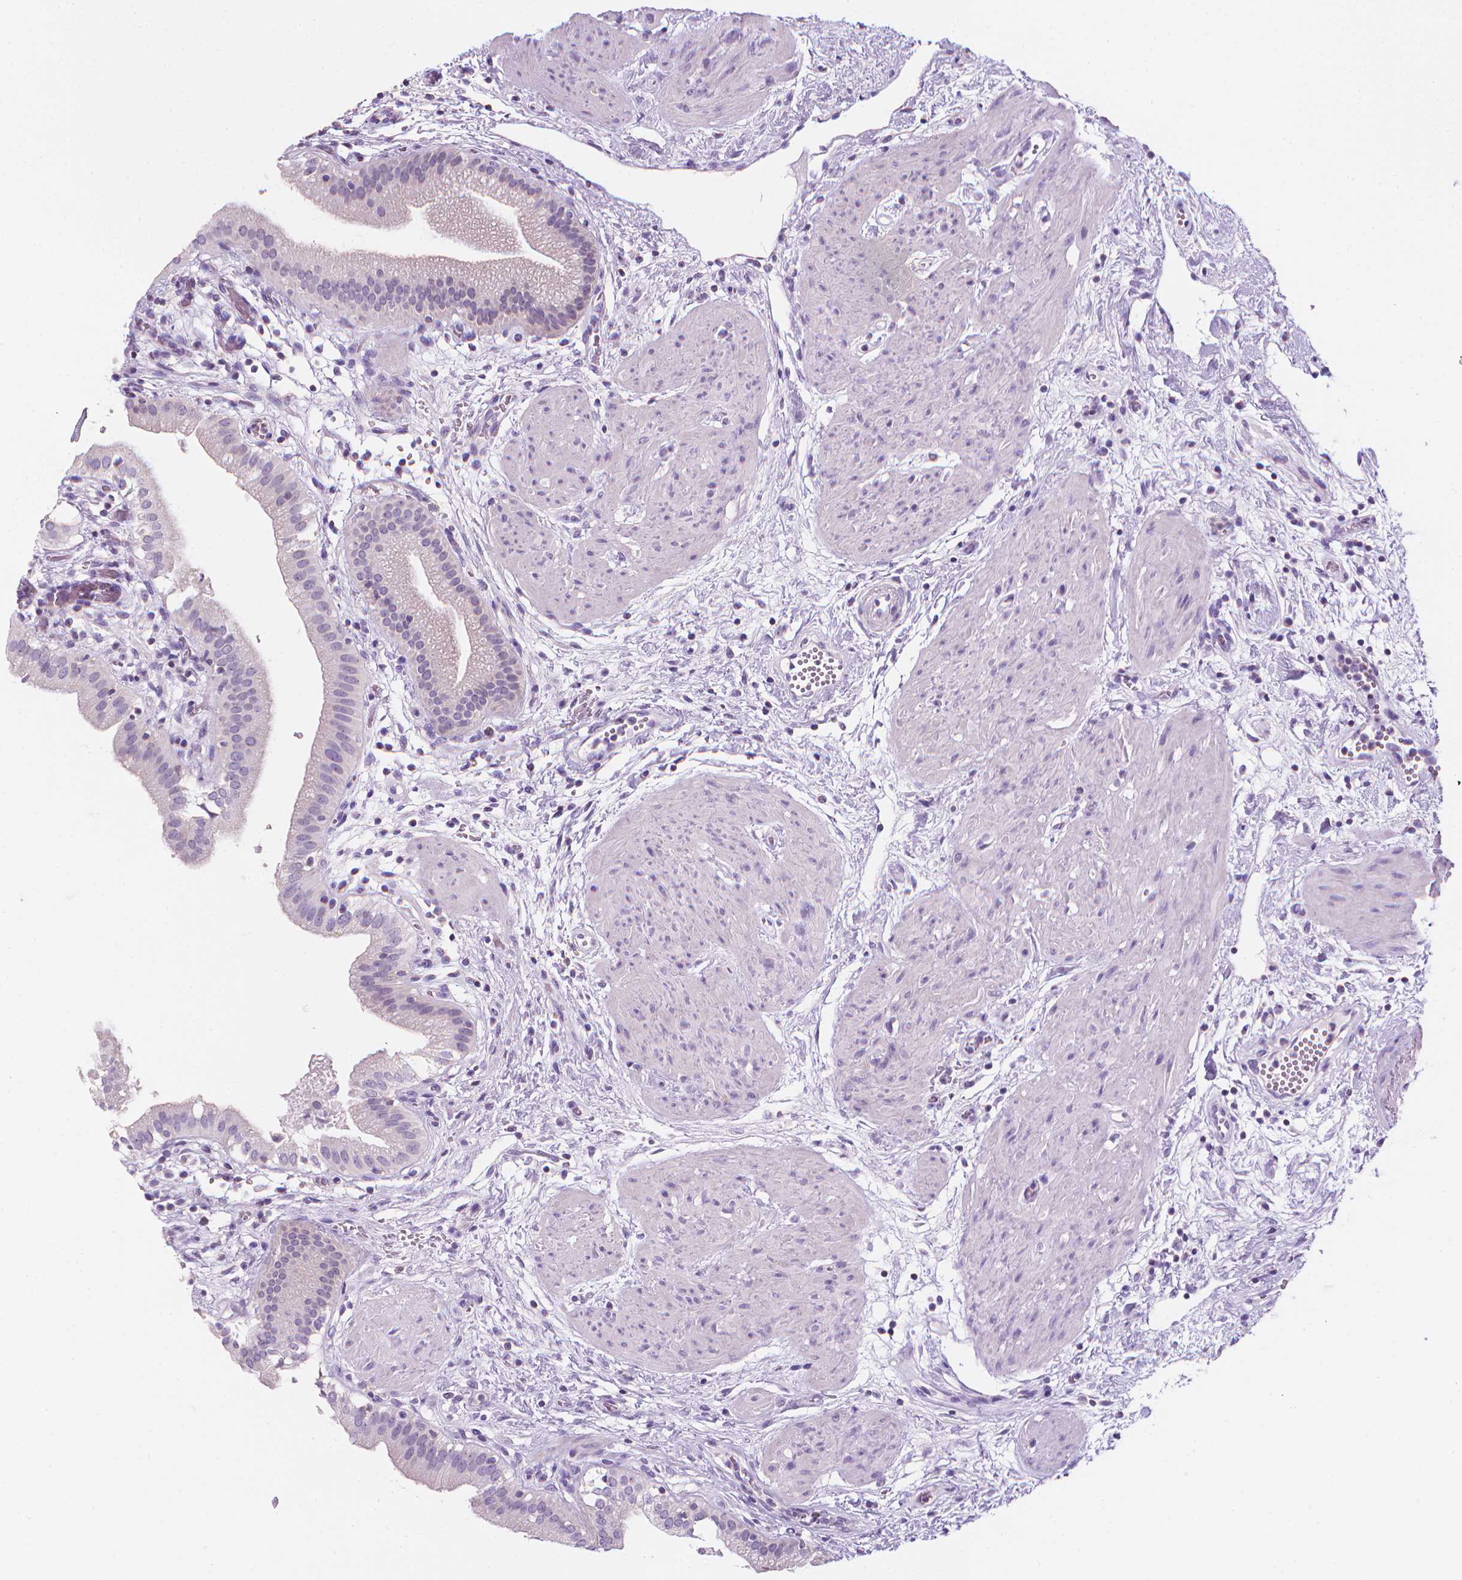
{"staining": {"intensity": "negative", "quantity": "none", "location": "none"}, "tissue": "gallbladder", "cell_type": "Glandular cells", "image_type": "normal", "snomed": [{"axis": "morphology", "description": "Normal tissue, NOS"}, {"axis": "topography", "description": "Gallbladder"}], "caption": "Immunohistochemical staining of benign gallbladder shows no significant staining in glandular cells. The staining was performed using DAB (3,3'-diaminobenzidine) to visualize the protein expression in brown, while the nuclei were stained in blue with hematoxylin (Magnification: 20x).", "gene": "DCAF8L1", "patient": {"sex": "female", "age": 65}}